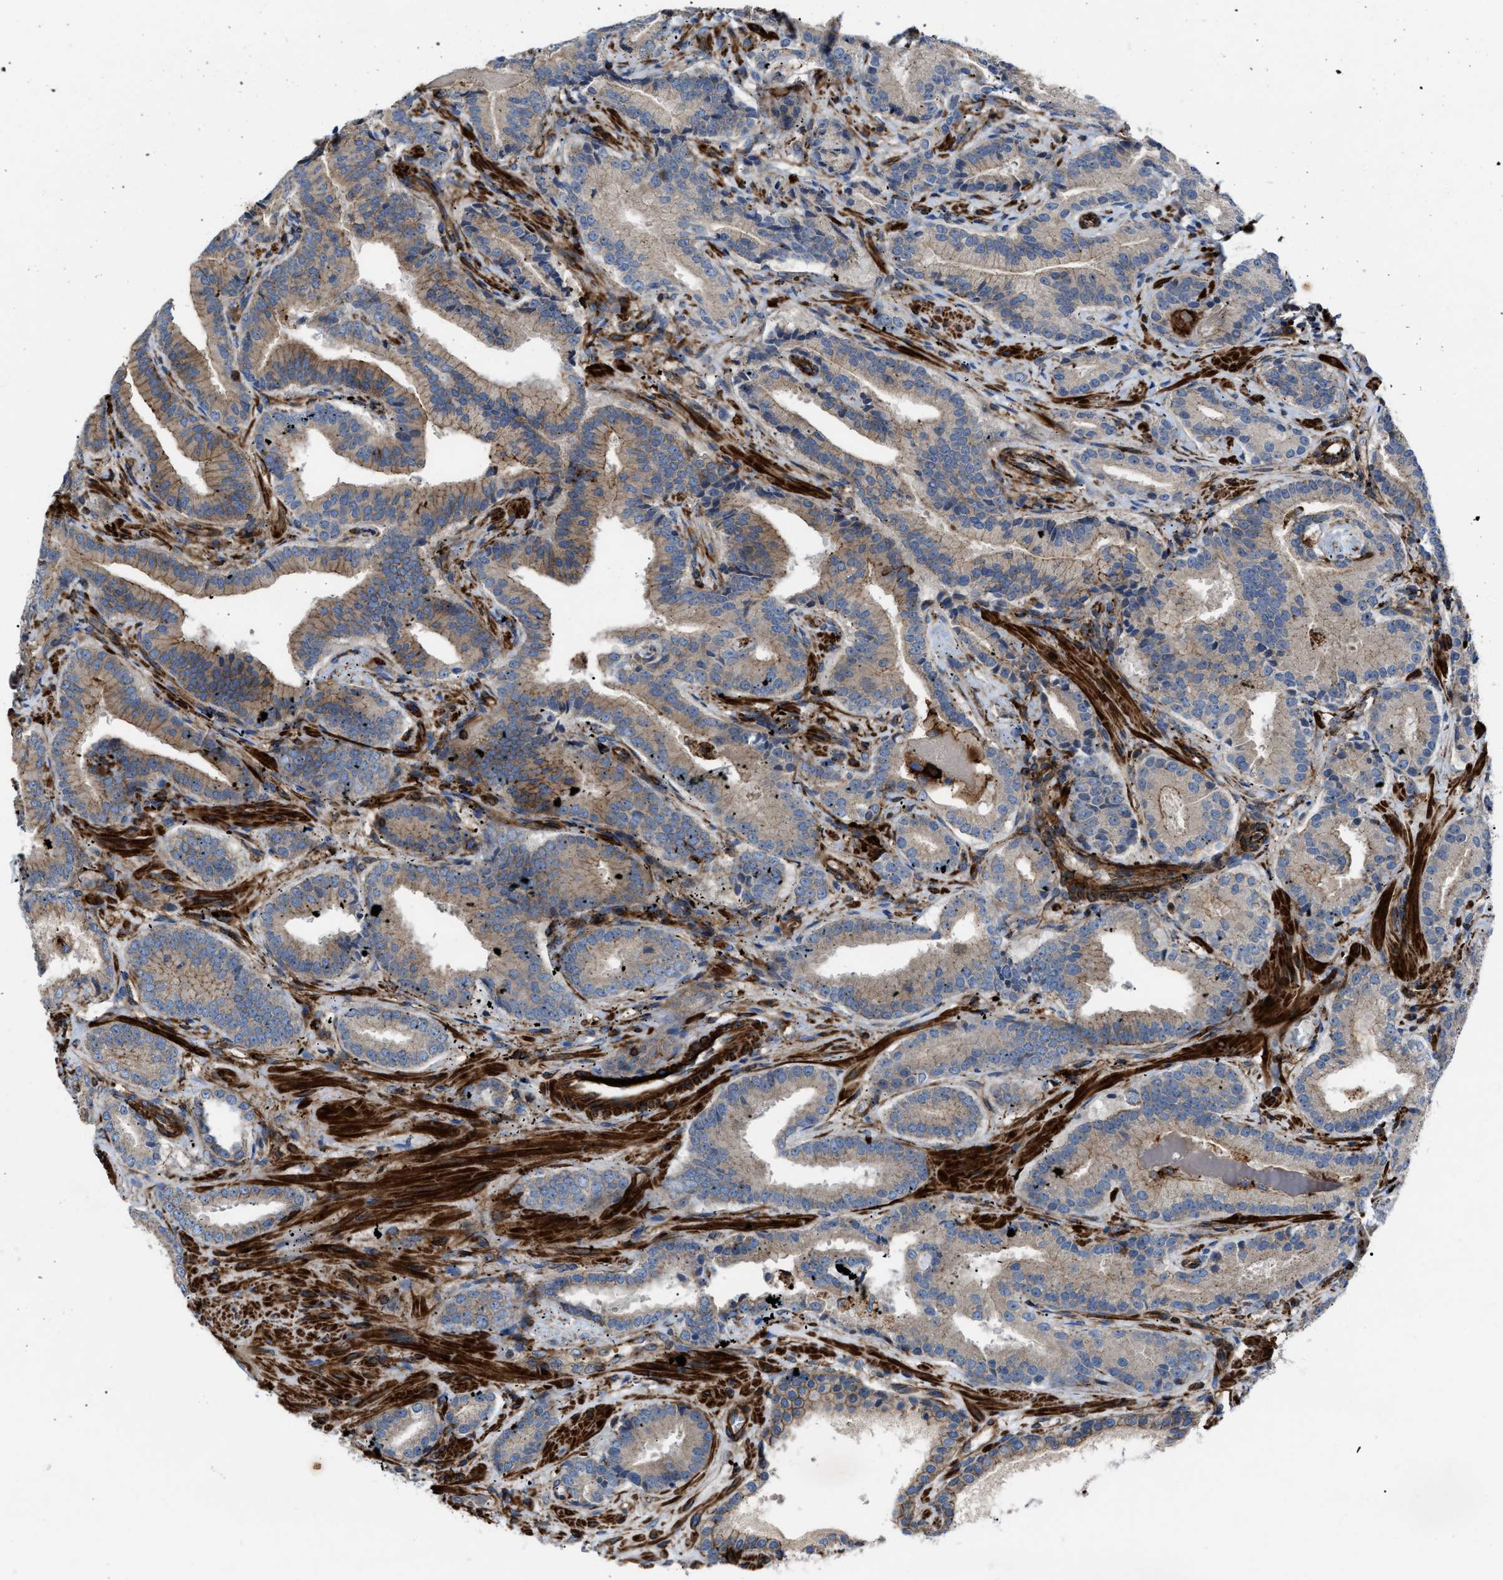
{"staining": {"intensity": "weak", "quantity": "25%-75%", "location": "cytoplasmic/membranous"}, "tissue": "prostate cancer", "cell_type": "Tumor cells", "image_type": "cancer", "snomed": [{"axis": "morphology", "description": "Adenocarcinoma, Low grade"}, {"axis": "topography", "description": "Prostate"}], "caption": "Weak cytoplasmic/membranous protein positivity is identified in about 25%-75% of tumor cells in low-grade adenocarcinoma (prostate).", "gene": "AGPAT2", "patient": {"sex": "male", "age": 51}}